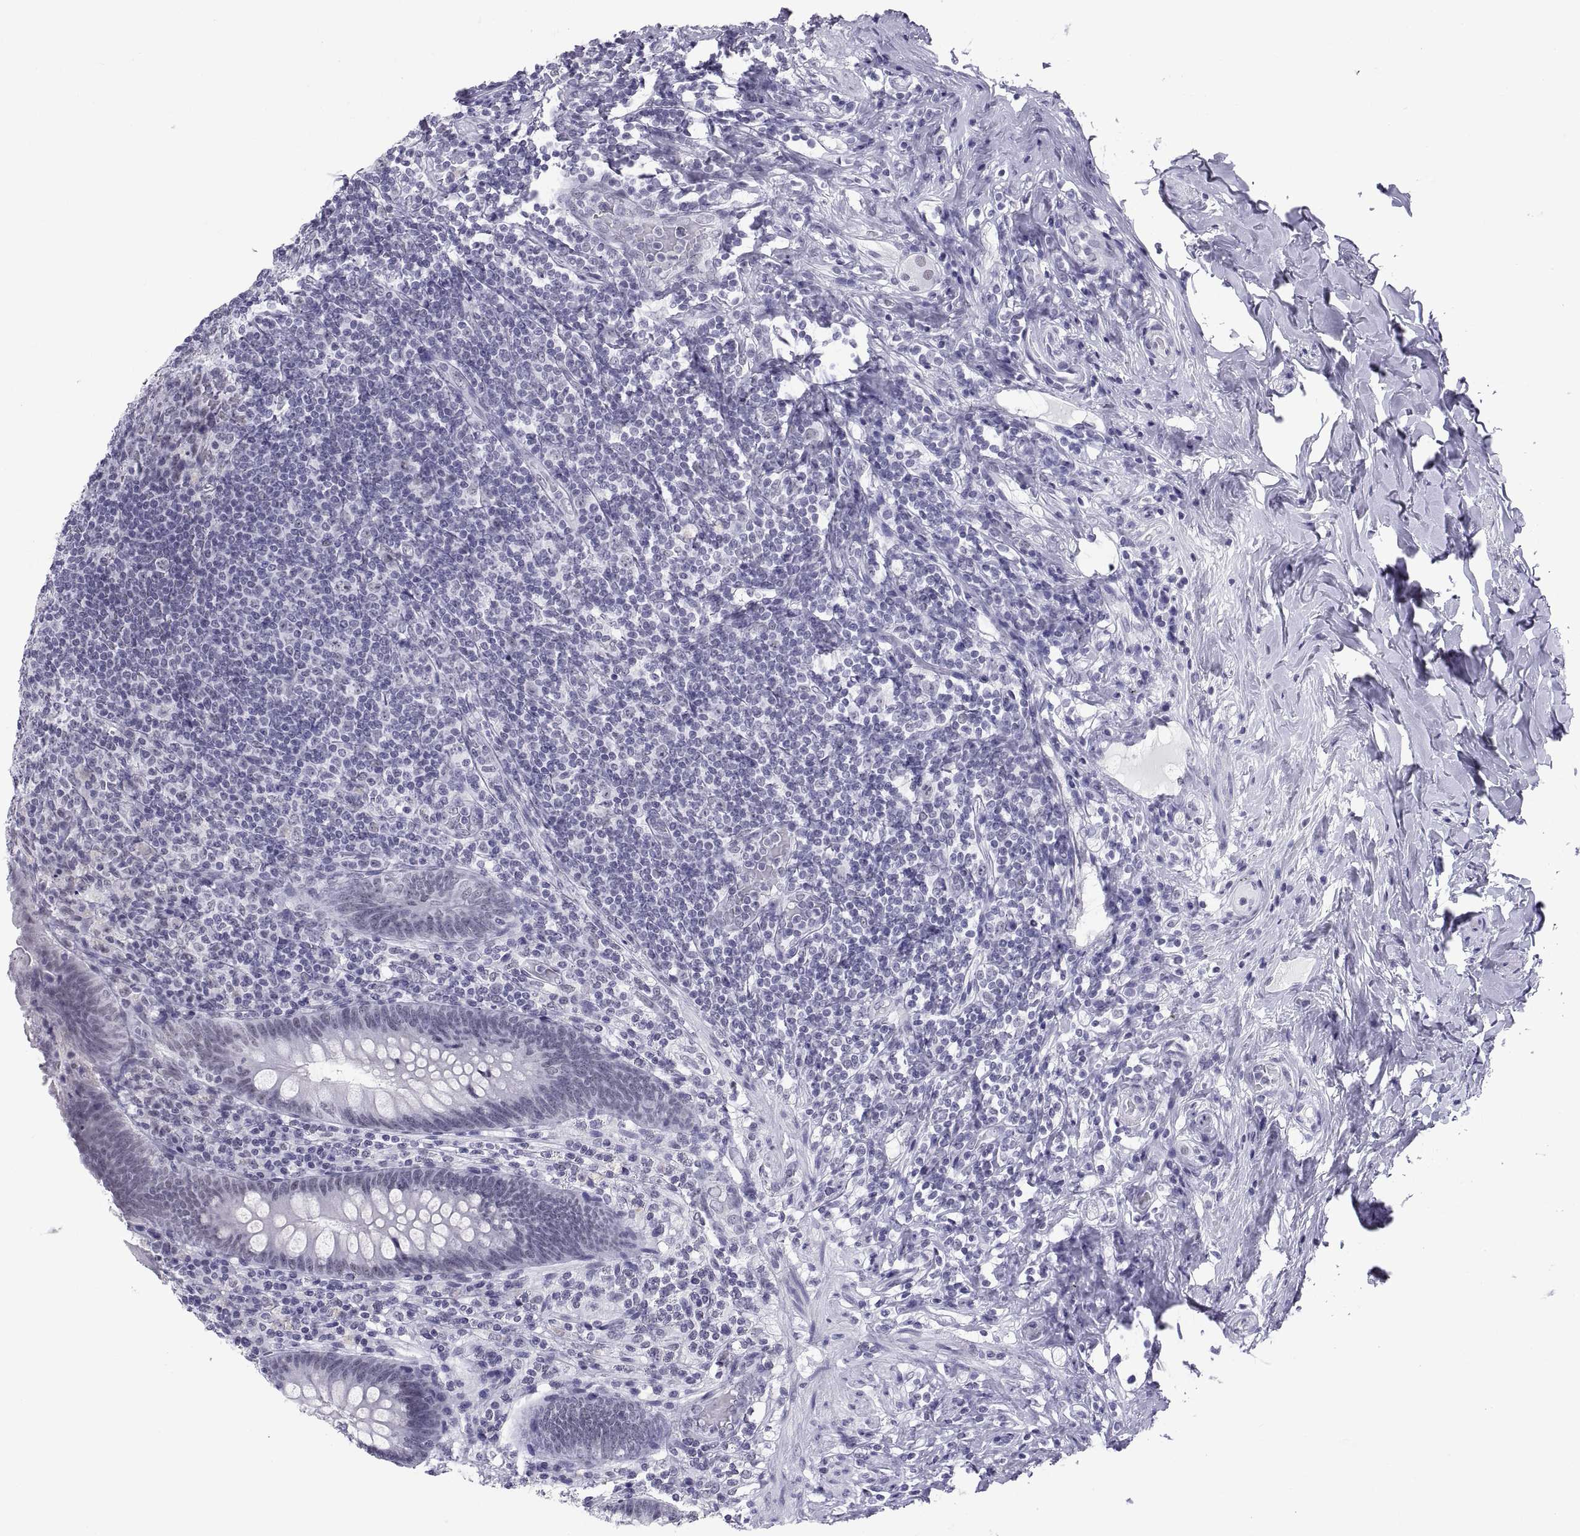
{"staining": {"intensity": "negative", "quantity": "none", "location": "none"}, "tissue": "appendix", "cell_type": "Glandular cells", "image_type": "normal", "snomed": [{"axis": "morphology", "description": "Normal tissue, NOS"}, {"axis": "topography", "description": "Appendix"}], "caption": "Immunohistochemical staining of benign human appendix exhibits no significant staining in glandular cells. (DAB (3,3'-diaminobenzidine) immunohistochemistry with hematoxylin counter stain).", "gene": "NEUROD6", "patient": {"sex": "male", "age": 47}}